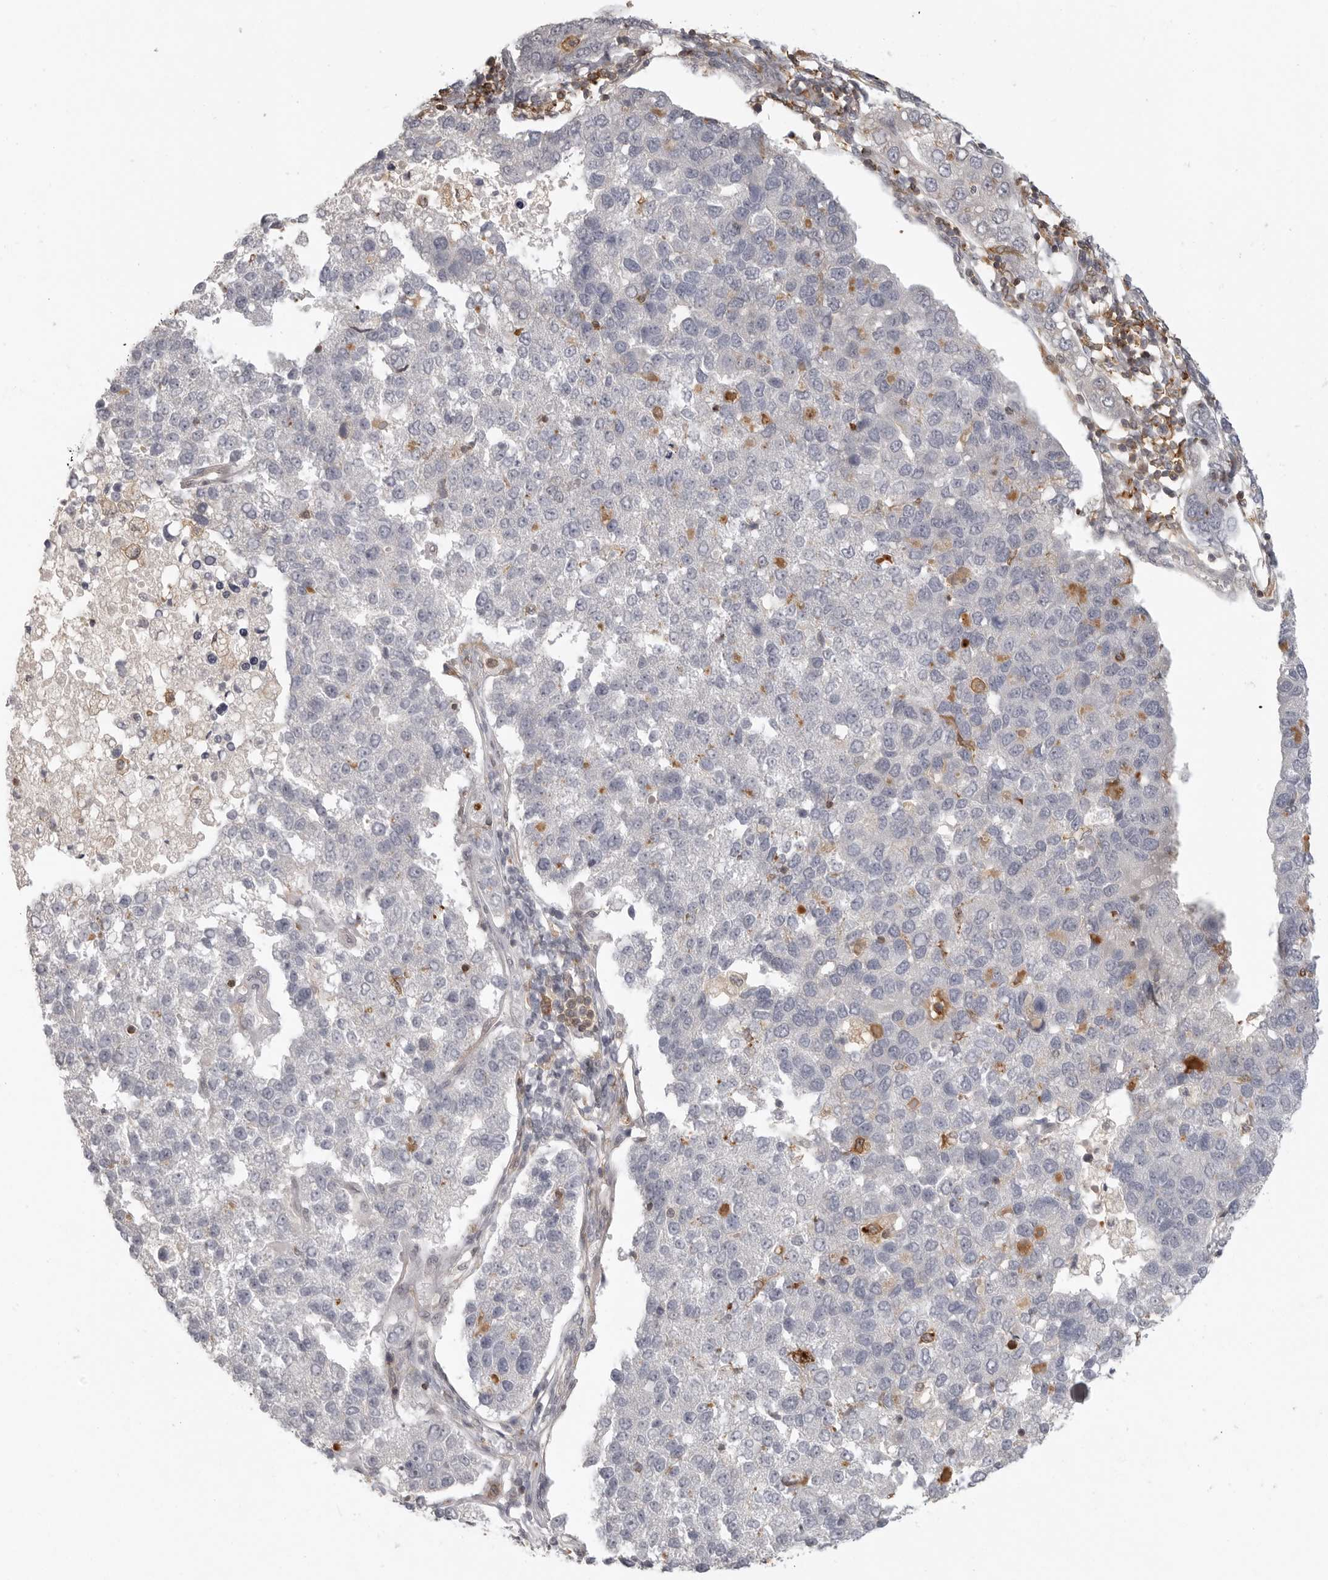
{"staining": {"intensity": "negative", "quantity": "none", "location": "none"}, "tissue": "pancreatic cancer", "cell_type": "Tumor cells", "image_type": "cancer", "snomed": [{"axis": "morphology", "description": "Adenocarcinoma, NOS"}, {"axis": "topography", "description": "Pancreas"}], "caption": "Immunohistochemical staining of human pancreatic cancer demonstrates no significant staining in tumor cells.", "gene": "DBNL", "patient": {"sex": "female", "age": 61}}